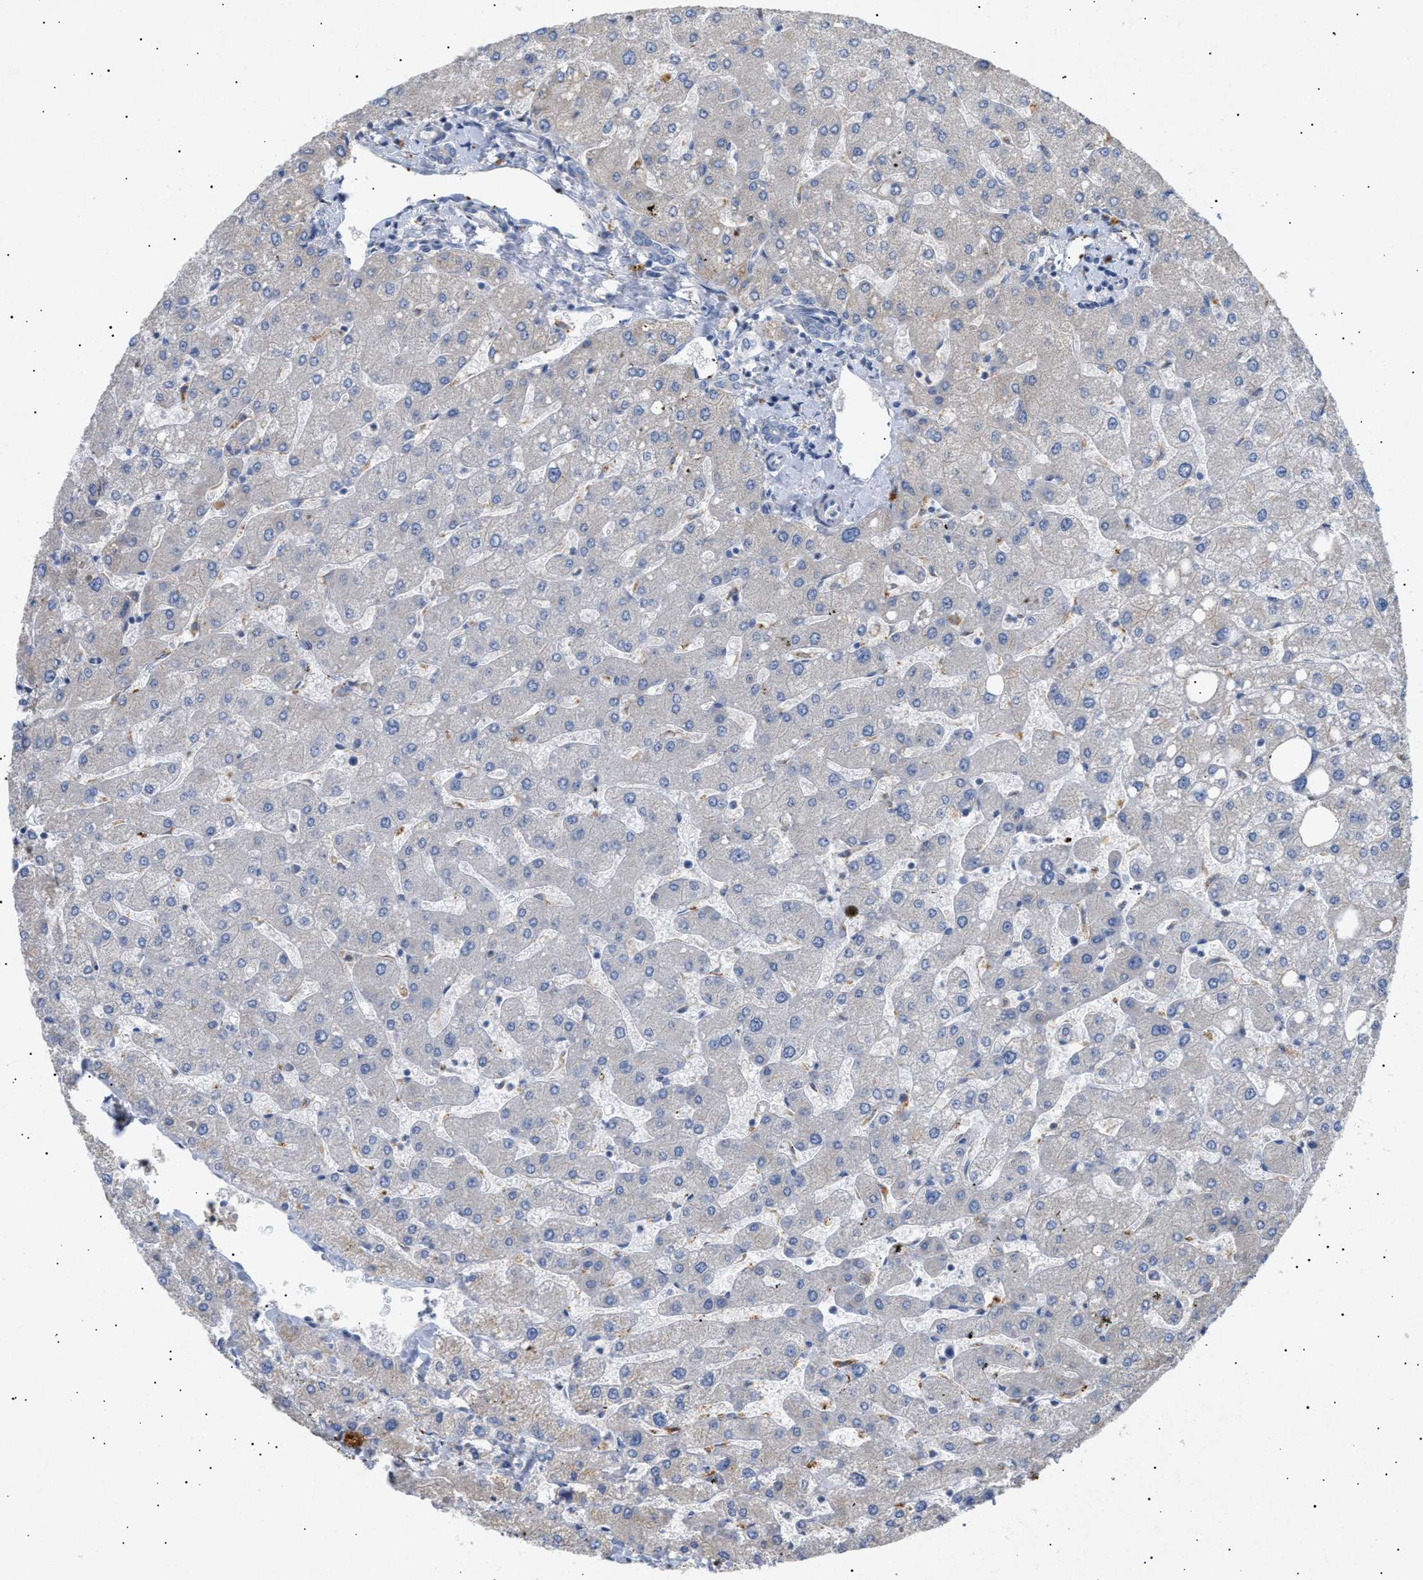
{"staining": {"intensity": "negative", "quantity": "none", "location": "none"}, "tissue": "liver", "cell_type": "Cholangiocytes", "image_type": "normal", "snomed": [{"axis": "morphology", "description": "Normal tissue, NOS"}, {"axis": "topography", "description": "Liver"}], "caption": "Immunohistochemical staining of normal liver demonstrates no significant staining in cholangiocytes.", "gene": "SIRT5", "patient": {"sex": "male", "age": 55}}